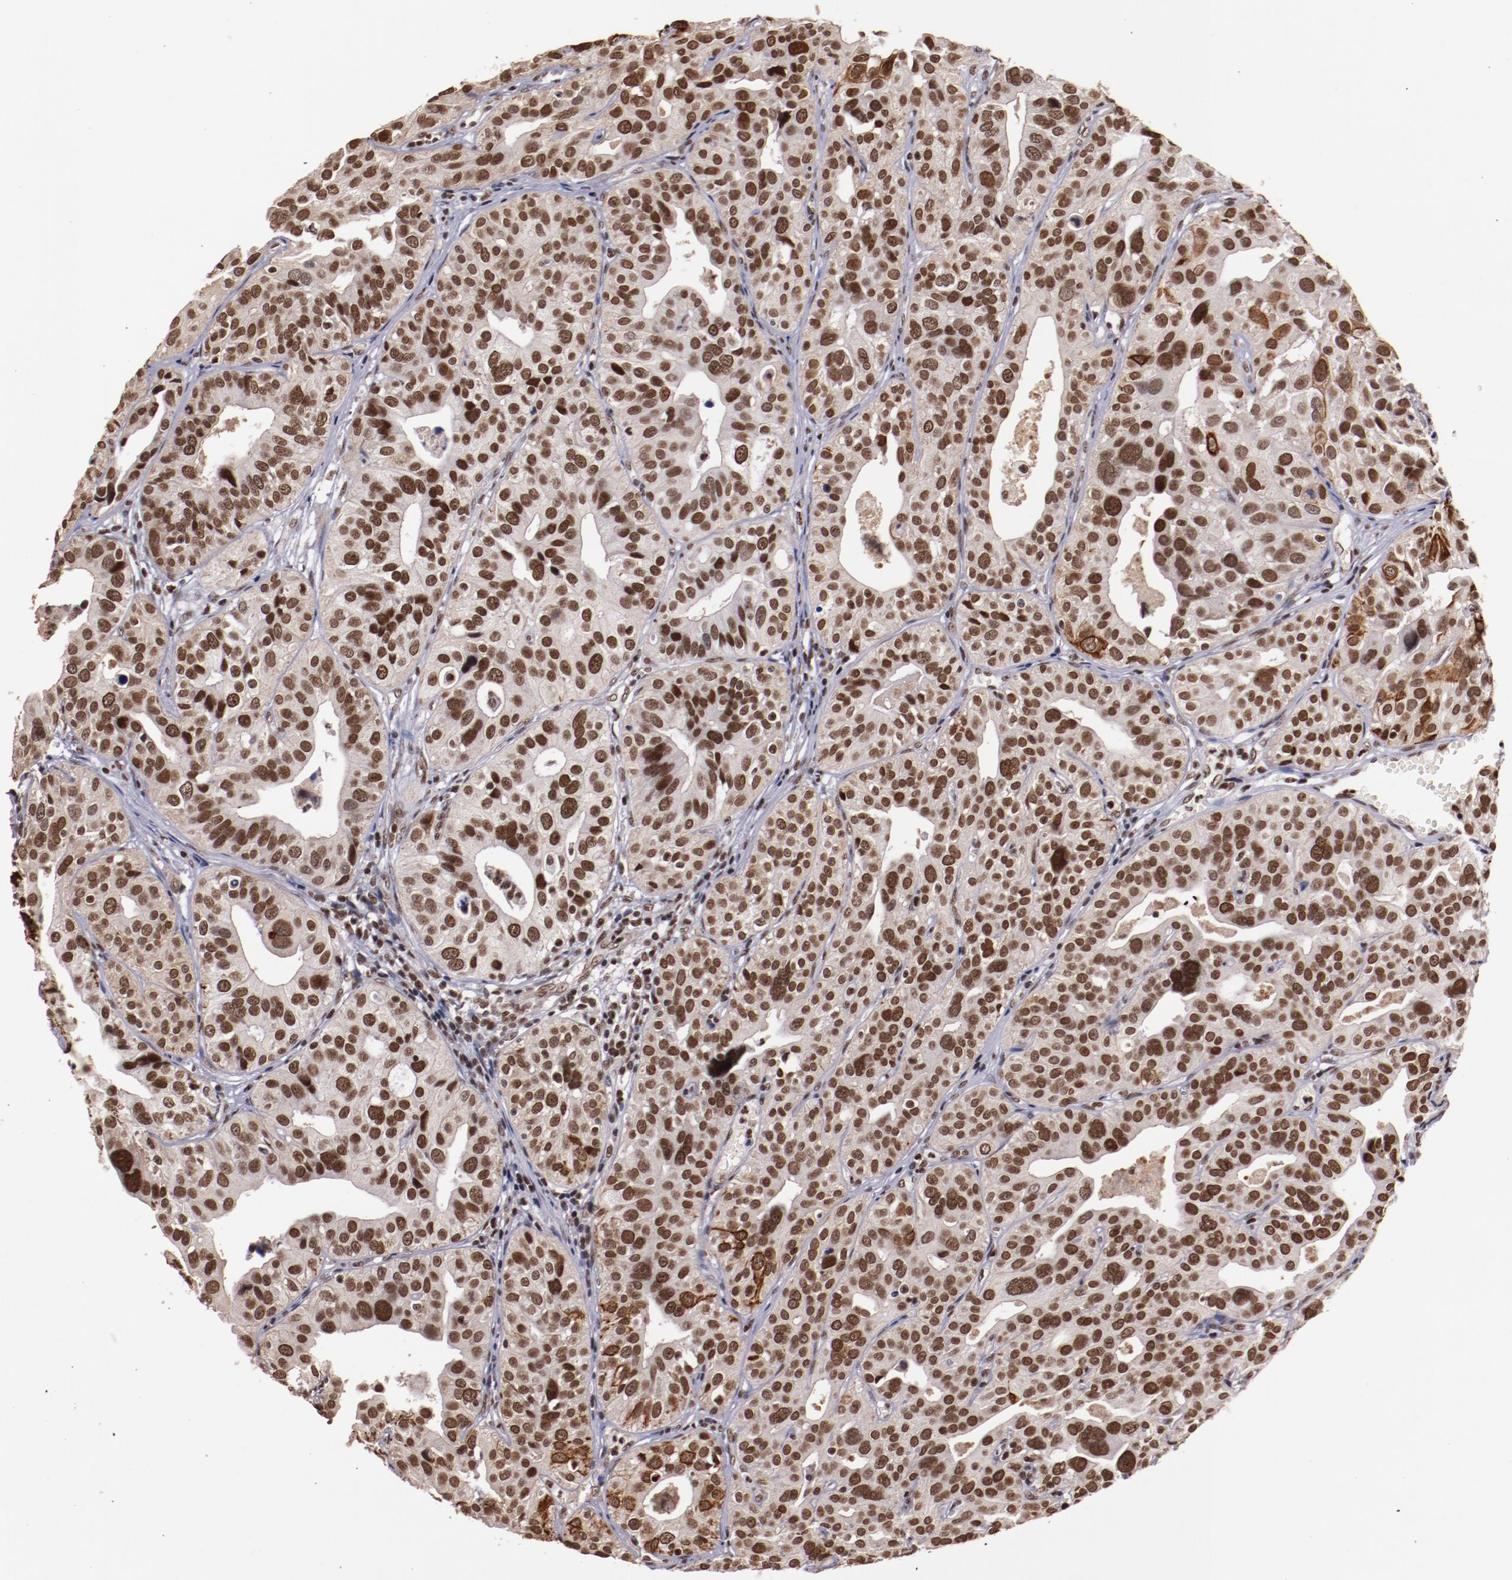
{"staining": {"intensity": "moderate", "quantity": ">75%", "location": "nuclear"}, "tissue": "urothelial cancer", "cell_type": "Tumor cells", "image_type": "cancer", "snomed": [{"axis": "morphology", "description": "Urothelial carcinoma, High grade"}, {"axis": "topography", "description": "Urinary bladder"}], "caption": "Urothelial cancer stained with a protein marker demonstrates moderate staining in tumor cells.", "gene": "STAG2", "patient": {"sex": "male", "age": 56}}